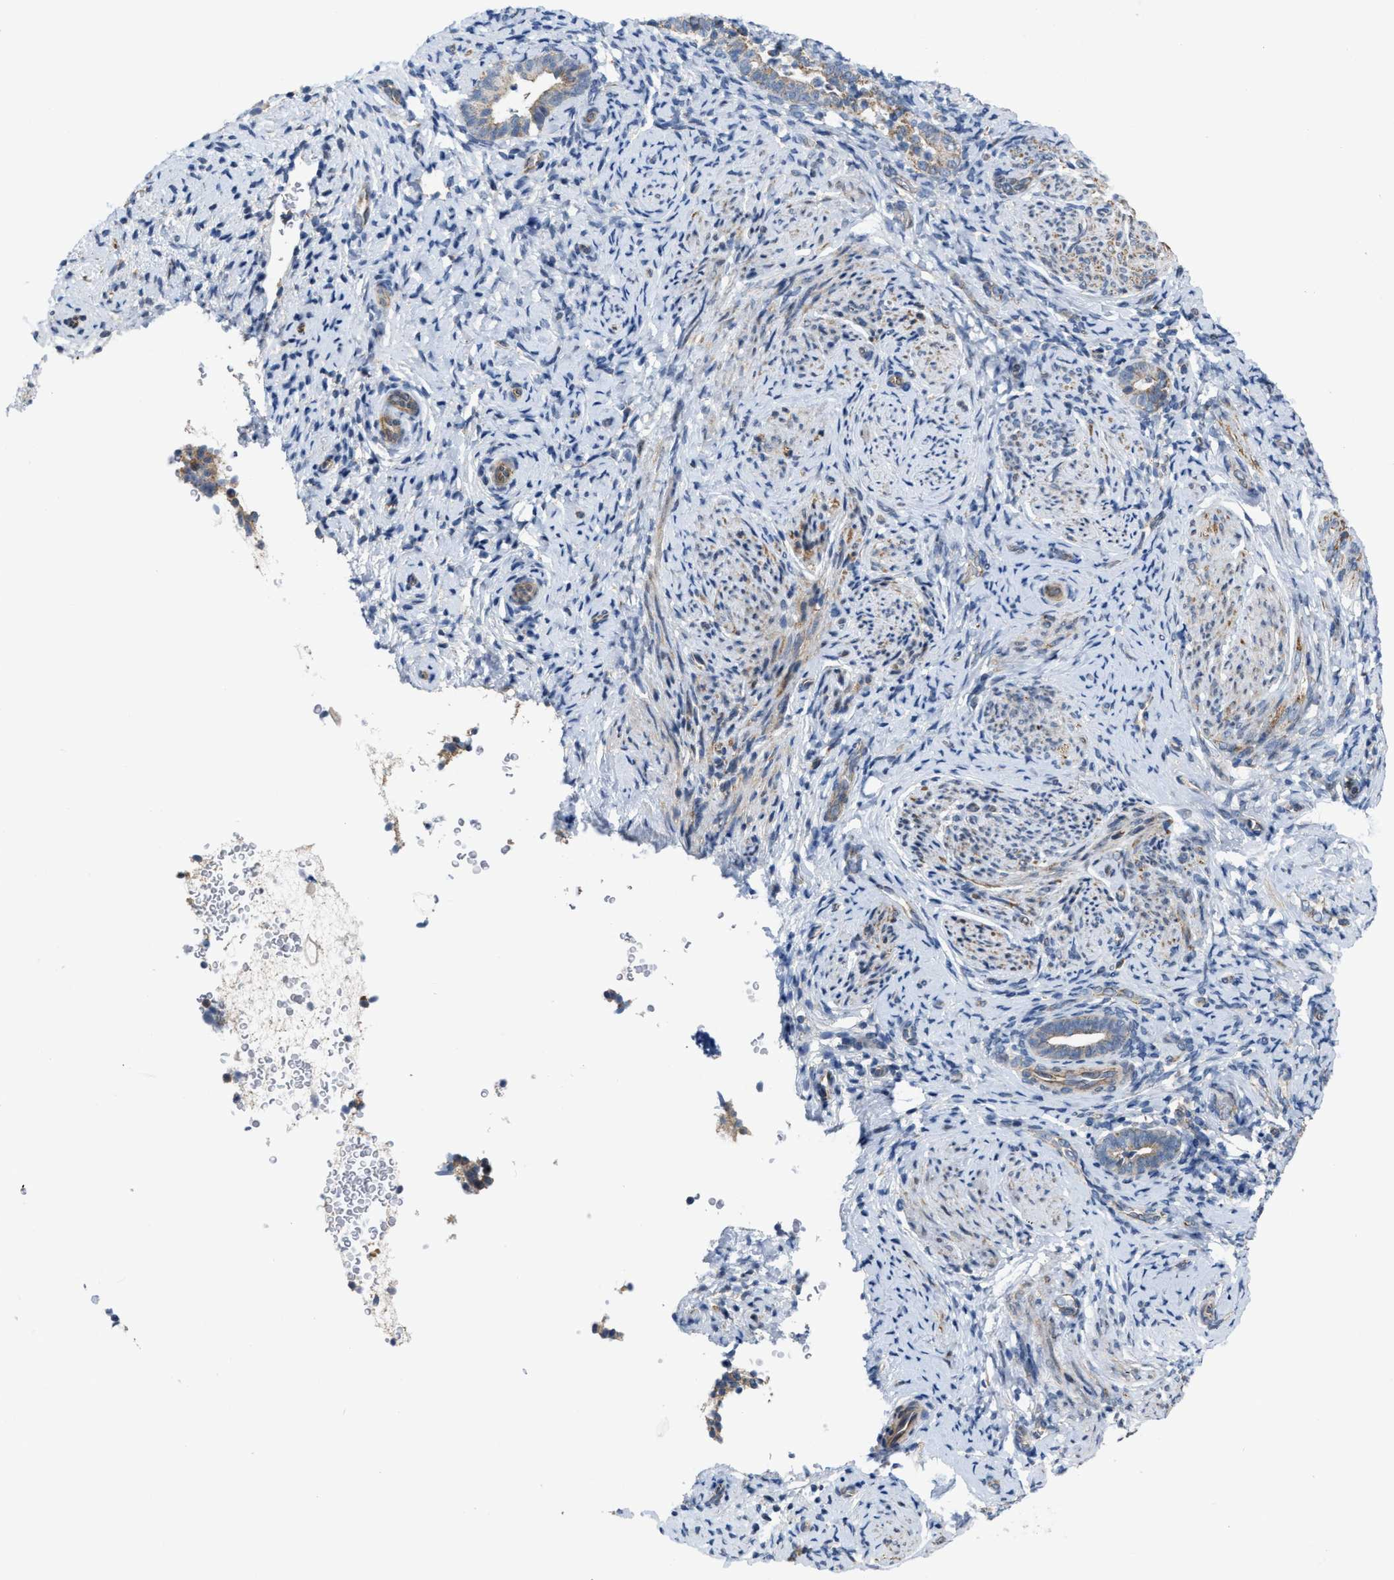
{"staining": {"intensity": "negative", "quantity": "none", "location": "none"}, "tissue": "endometrium", "cell_type": "Cells in endometrial stroma", "image_type": "normal", "snomed": [{"axis": "morphology", "description": "Normal tissue, NOS"}, {"axis": "topography", "description": "Endometrium"}], "caption": "IHC histopathology image of unremarkable endometrium: human endometrium stained with DAB displays no significant protein positivity in cells in endometrial stroma.", "gene": "EOGT", "patient": {"sex": "female", "age": 51}}